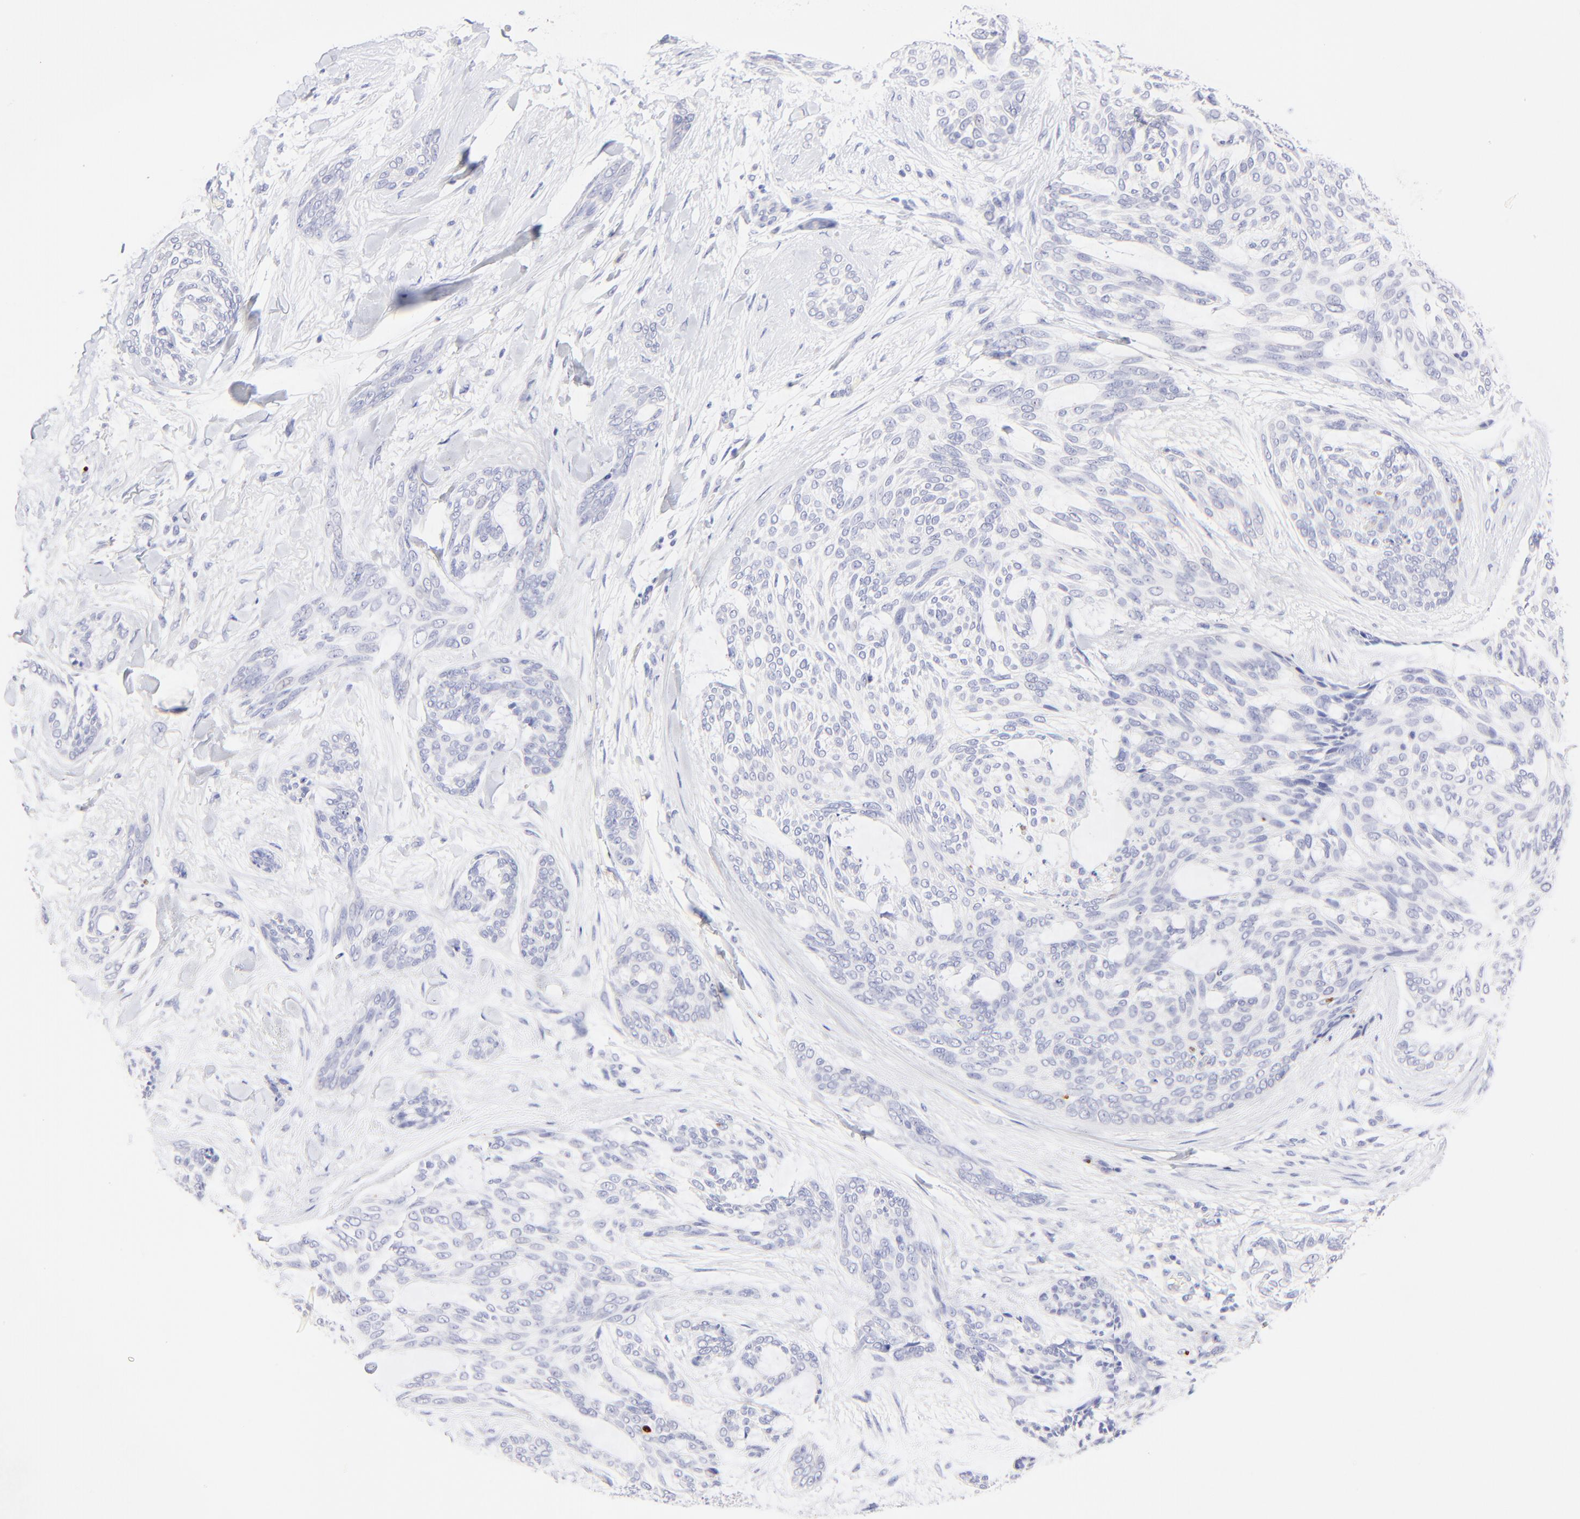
{"staining": {"intensity": "negative", "quantity": "none", "location": "none"}, "tissue": "skin cancer", "cell_type": "Tumor cells", "image_type": "cancer", "snomed": [{"axis": "morphology", "description": "Normal tissue, NOS"}, {"axis": "morphology", "description": "Basal cell carcinoma"}, {"axis": "topography", "description": "Skin"}], "caption": "Basal cell carcinoma (skin) stained for a protein using IHC exhibits no expression tumor cells.", "gene": "RAB3A", "patient": {"sex": "female", "age": 71}}